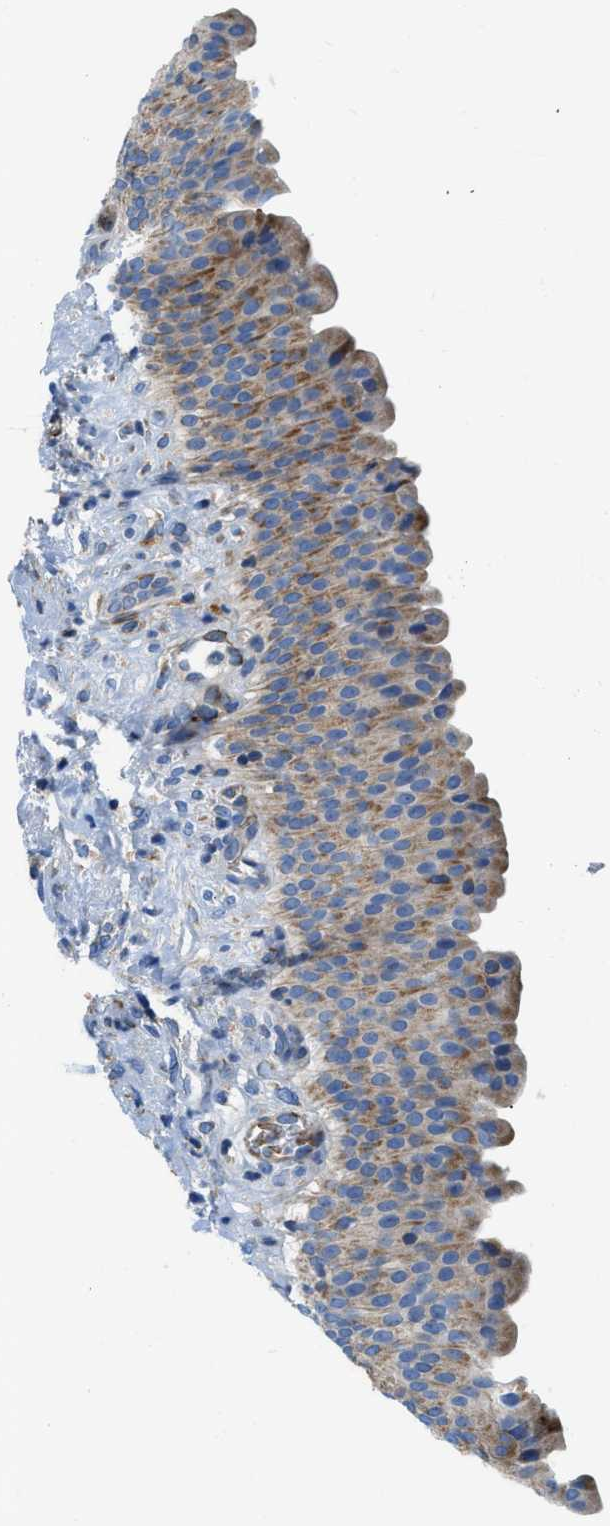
{"staining": {"intensity": "moderate", "quantity": ">75%", "location": "cytoplasmic/membranous"}, "tissue": "urinary bladder", "cell_type": "Urothelial cells", "image_type": "normal", "snomed": [{"axis": "morphology", "description": "Normal tissue, NOS"}, {"axis": "topography", "description": "Urinary bladder"}], "caption": "The photomicrograph reveals staining of normal urinary bladder, revealing moderate cytoplasmic/membranous protein expression (brown color) within urothelial cells. The protein is stained brown, and the nuclei are stained in blue (DAB IHC with brightfield microscopy, high magnification).", "gene": "ZNF831", "patient": {"sex": "female", "age": 79}}